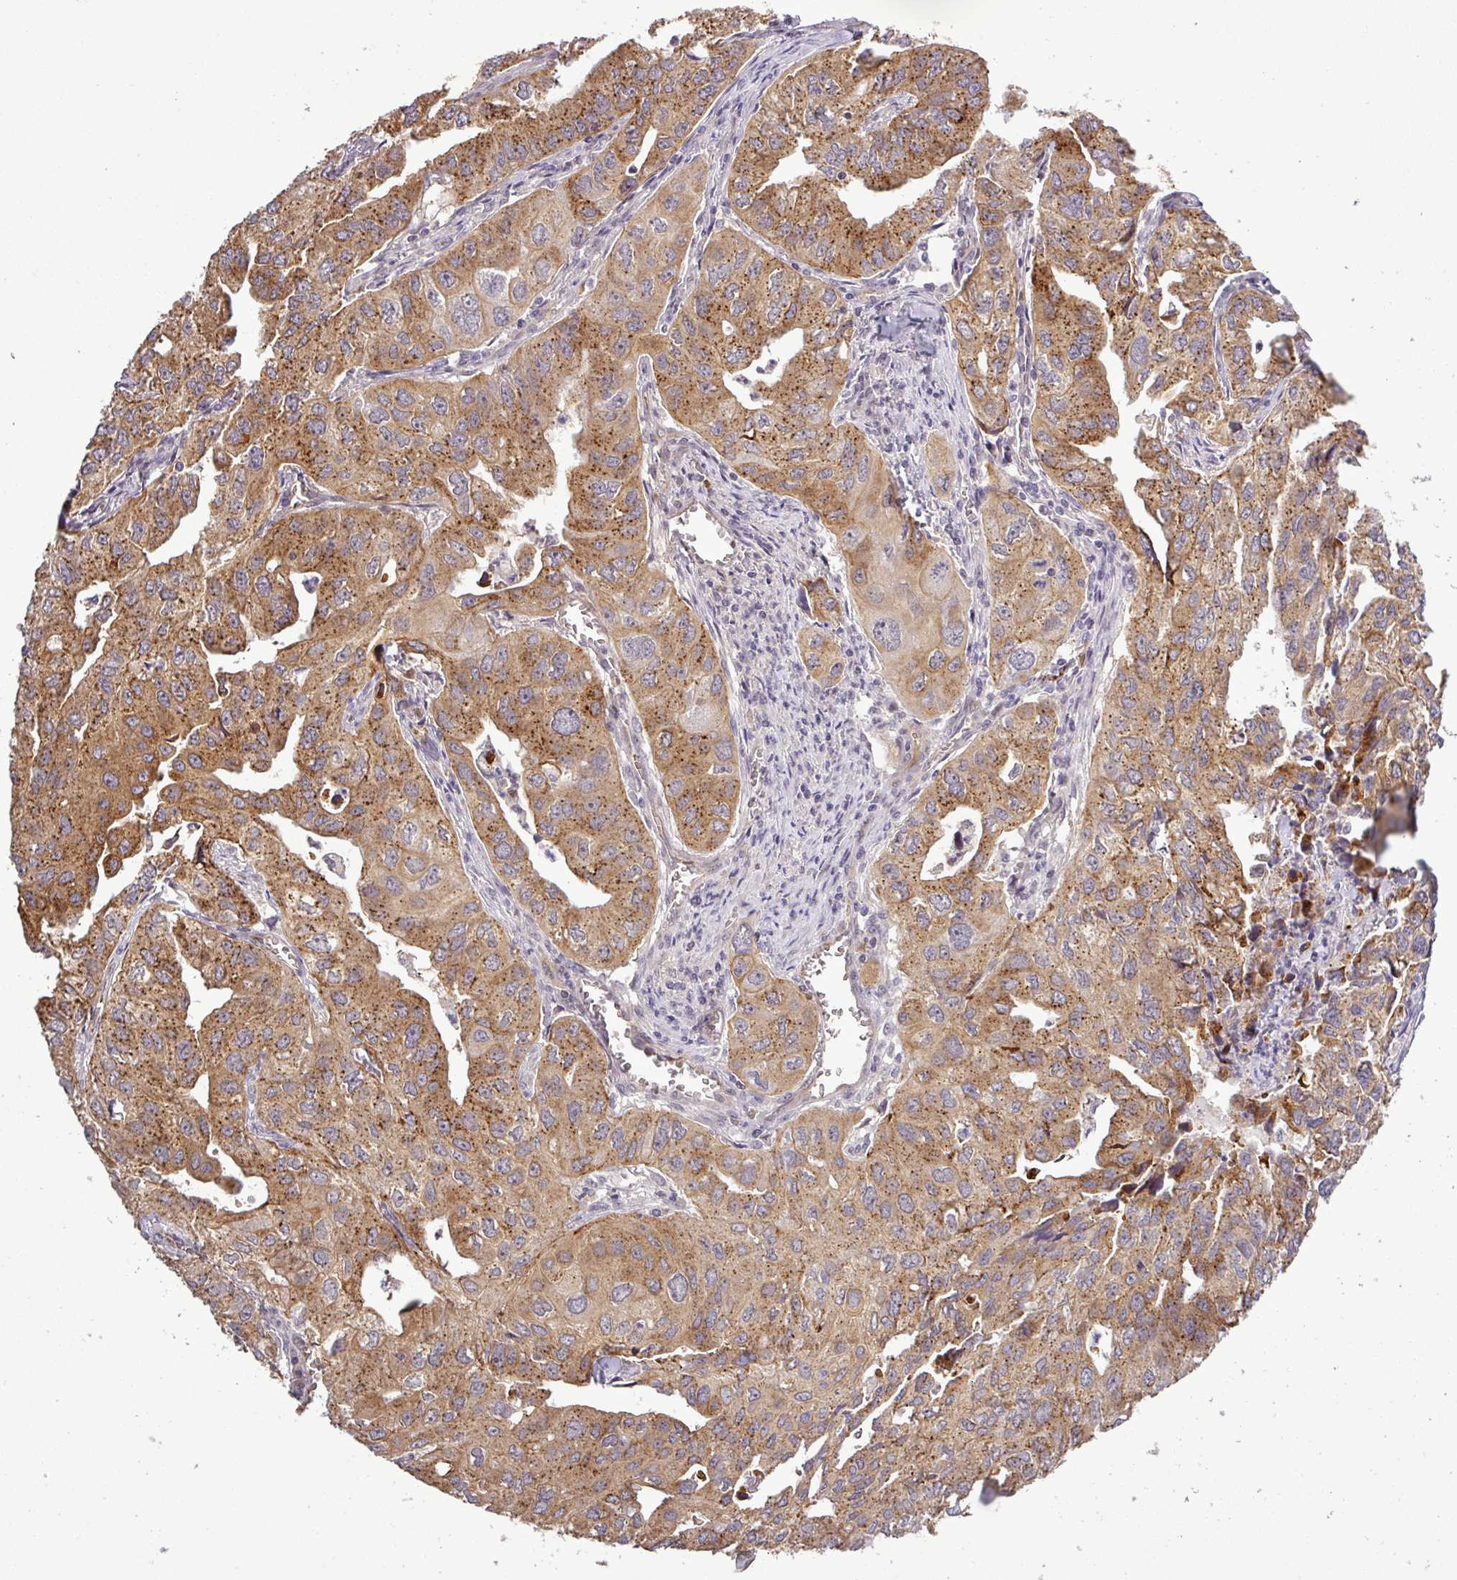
{"staining": {"intensity": "moderate", "quantity": ">75%", "location": "cytoplasmic/membranous"}, "tissue": "lung cancer", "cell_type": "Tumor cells", "image_type": "cancer", "snomed": [{"axis": "morphology", "description": "Adenocarcinoma, NOS"}, {"axis": "topography", "description": "Lung"}], "caption": "Adenocarcinoma (lung) was stained to show a protein in brown. There is medium levels of moderate cytoplasmic/membranous expression in approximately >75% of tumor cells.", "gene": "PCDH1", "patient": {"sex": "male", "age": 48}}